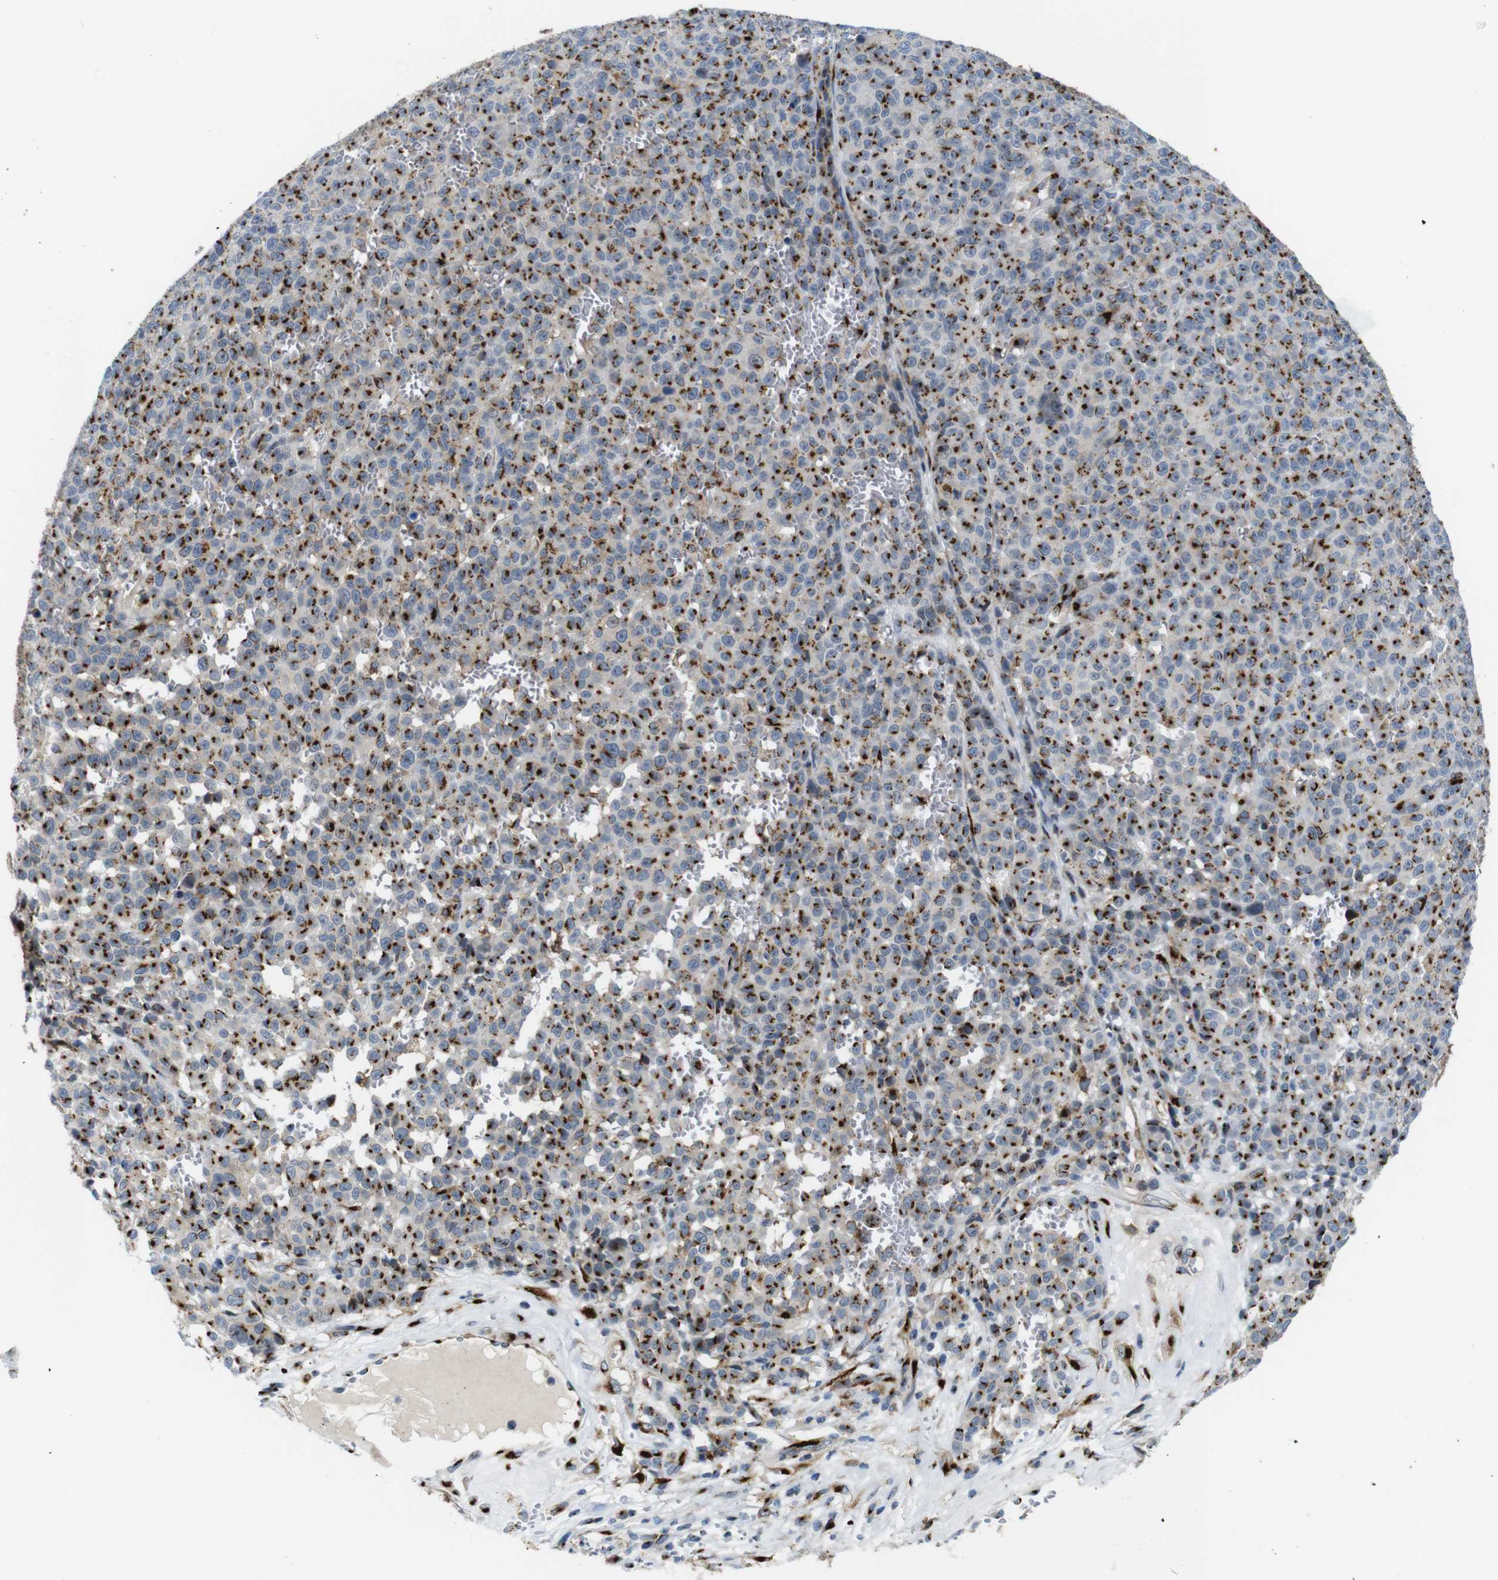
{"staining": {"intensity": "strong", "quantity": ">75%", "location": "cytoplasmic/membranous"}, "tissue": "melanoma", "cell_type": "Tumor cells", "image_type": "cancer", "snomed": [{"axis": "morphology", "description": "Malignant melanoma, NOS"}, {"axis": "topography", "description": "Skin"}], "caption": "Immunohistochemical staining of human melanoma displays high levels of strong cytoplasmic/membranous protein expression in about >75% of tumor cells.", "gene": "TGOLN2", "patient": {"sex": "female", "age": 82}}